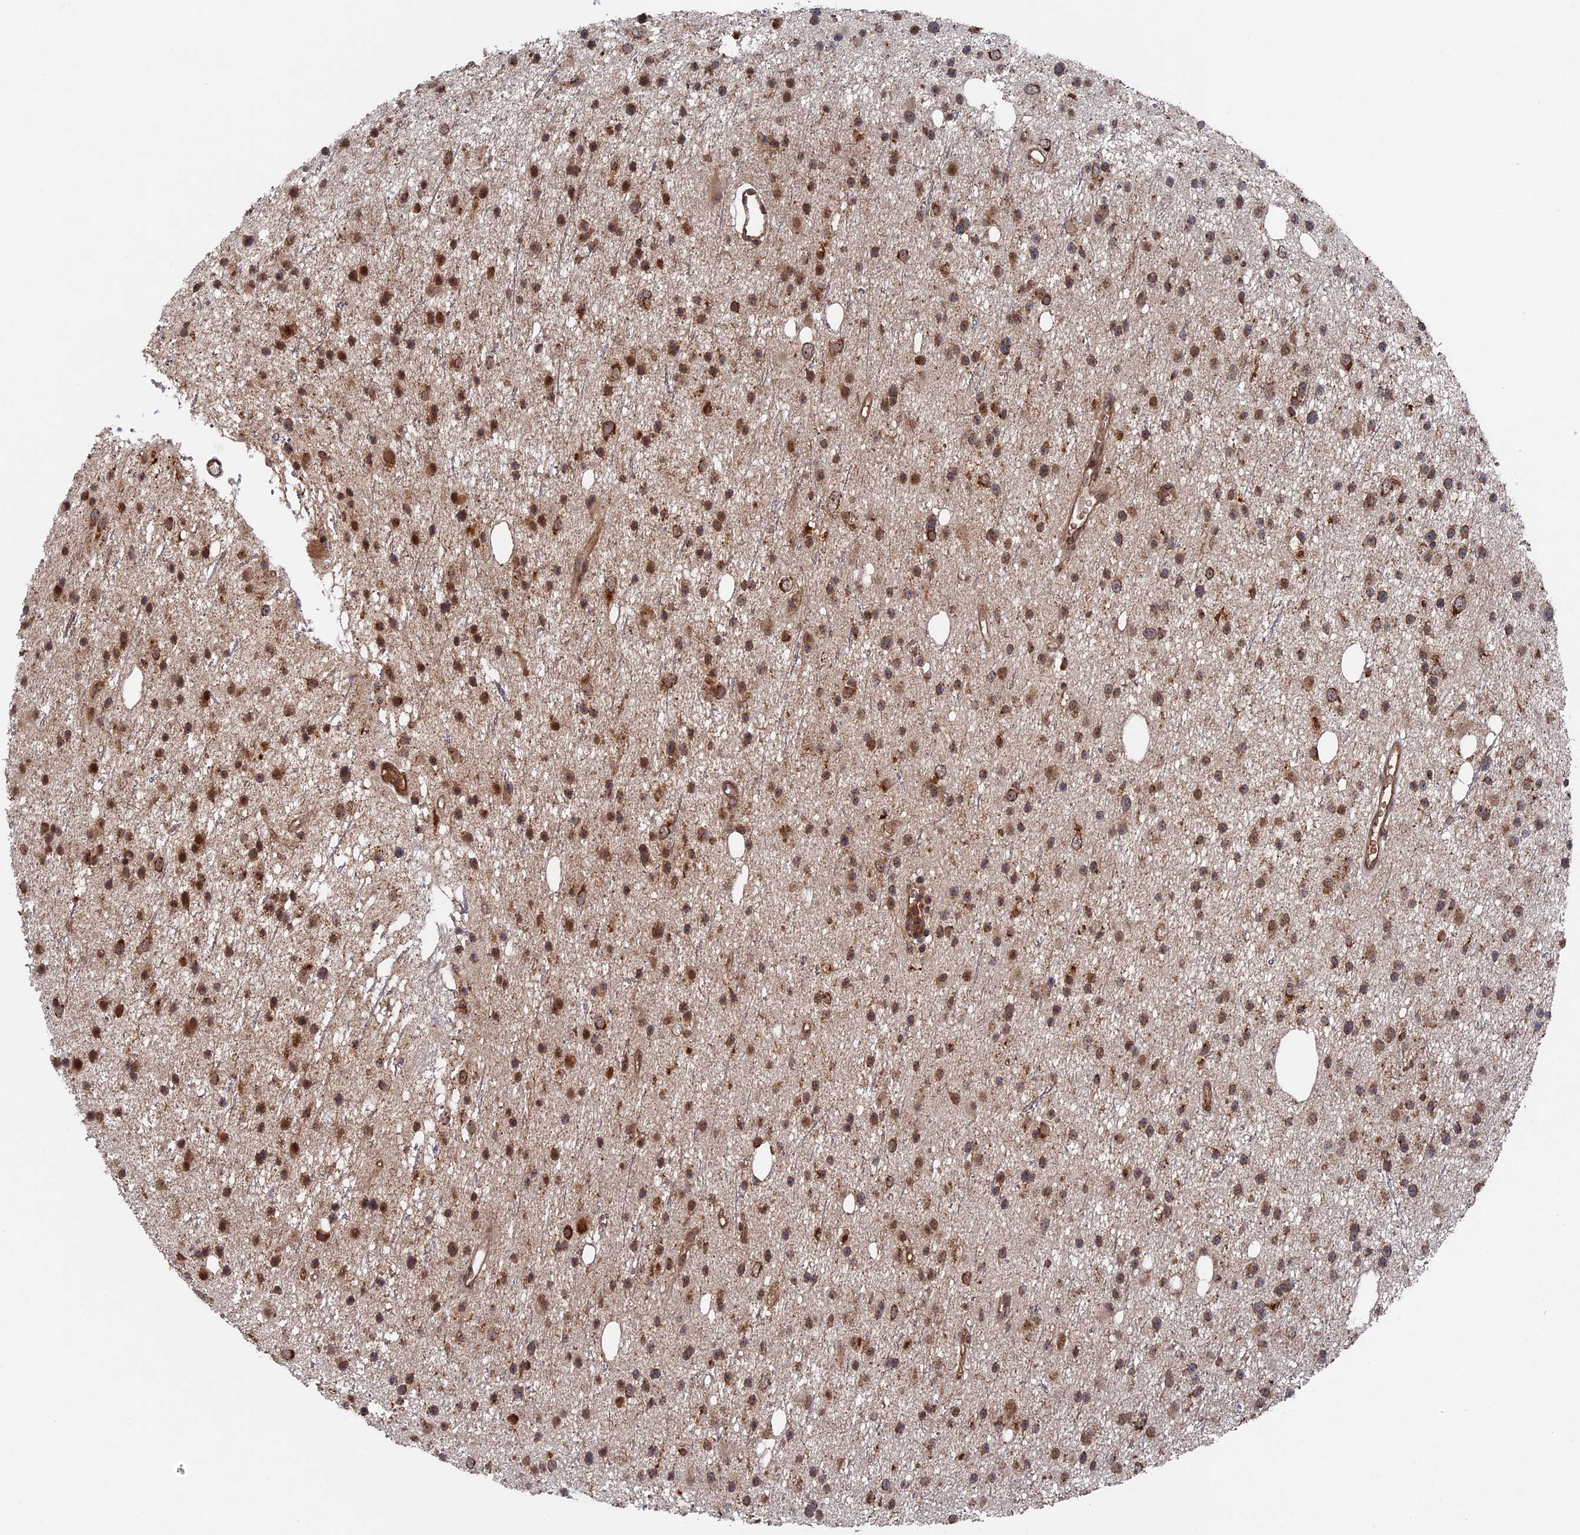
{"staining": {"intensity": "moderate", "quantity": ">75%", "location": "cytoplasmic/membranous,nuclear"}, "tissue": "glioma", "cell_type": "Tumor cells", "image_type": "cancer", "snomed": [{"axis": "morphology", "description": "Glioma, malignant, Low grade"}, {"axis": "topography", "description": "Cerebral cortex"}], "caption": "The immunohistochemical stain shows moderate cytoplasmic/membranous and nuclear expression in tumor cells of malignant glioma (low-grade) tissue.", "gene": "RAB15", "patient": {"sex": "female", "age": 39}}